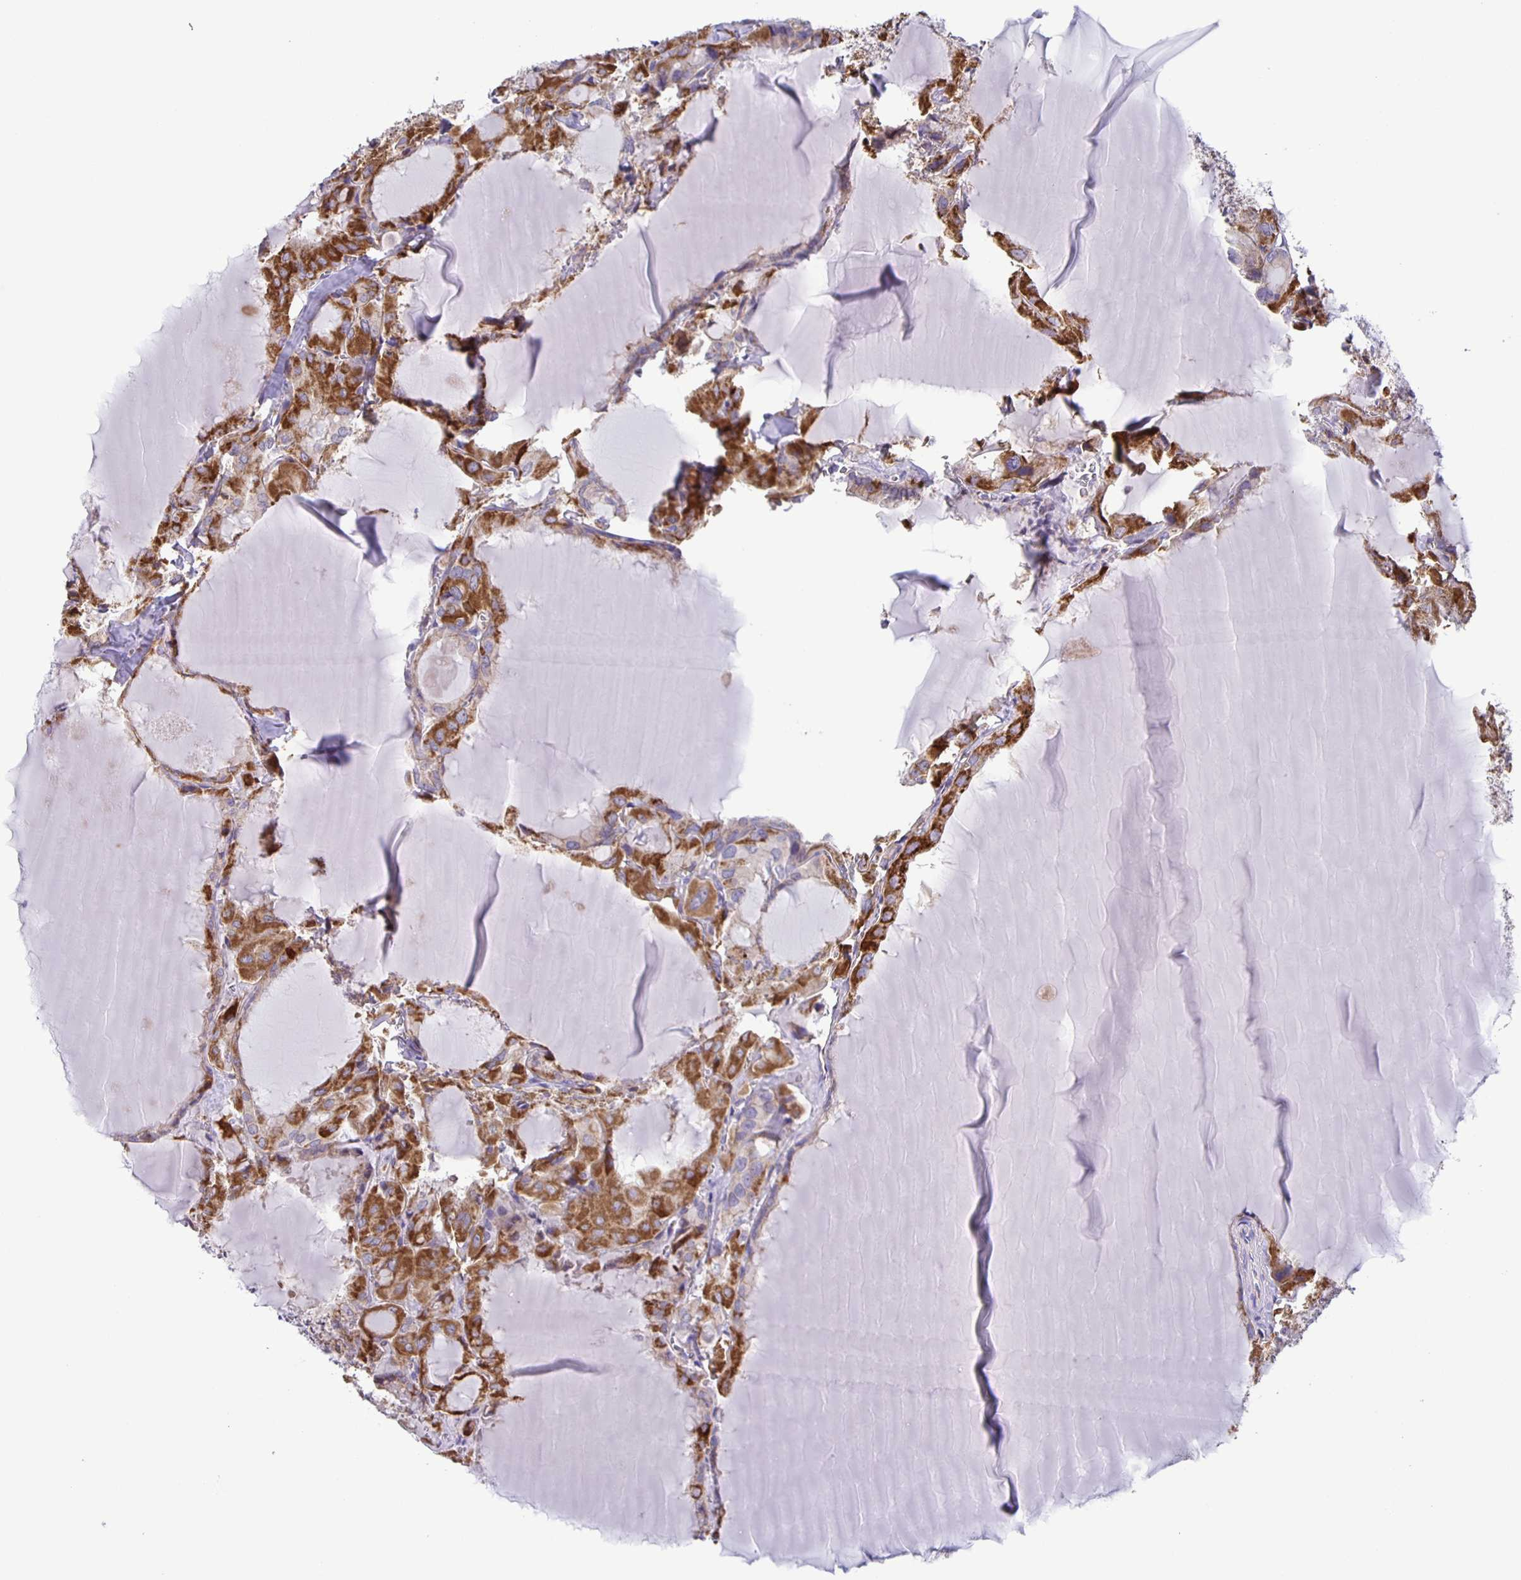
{"staining": {"intensity": "strong", "quantity": ">75%", "location": "cytoplasmic/membranous"}, "tissue": "thyroid cancer", "cell_type": "Tumor cells", "image_type": "cancer", "snomed": [{"axis": "morphology", "description": "Papillary adenocarcinoma, NOS"}, {"axis": "topography", "description": "Thyroid gland"}], "caption": "Brown immunohistochemical staining in human thyroid cancer displays strong cytoplasmic/membranous positivity in about >75% of tumor cells.", "gene": "JMJD4", "patient": {"sex": "male", "age": 87}}